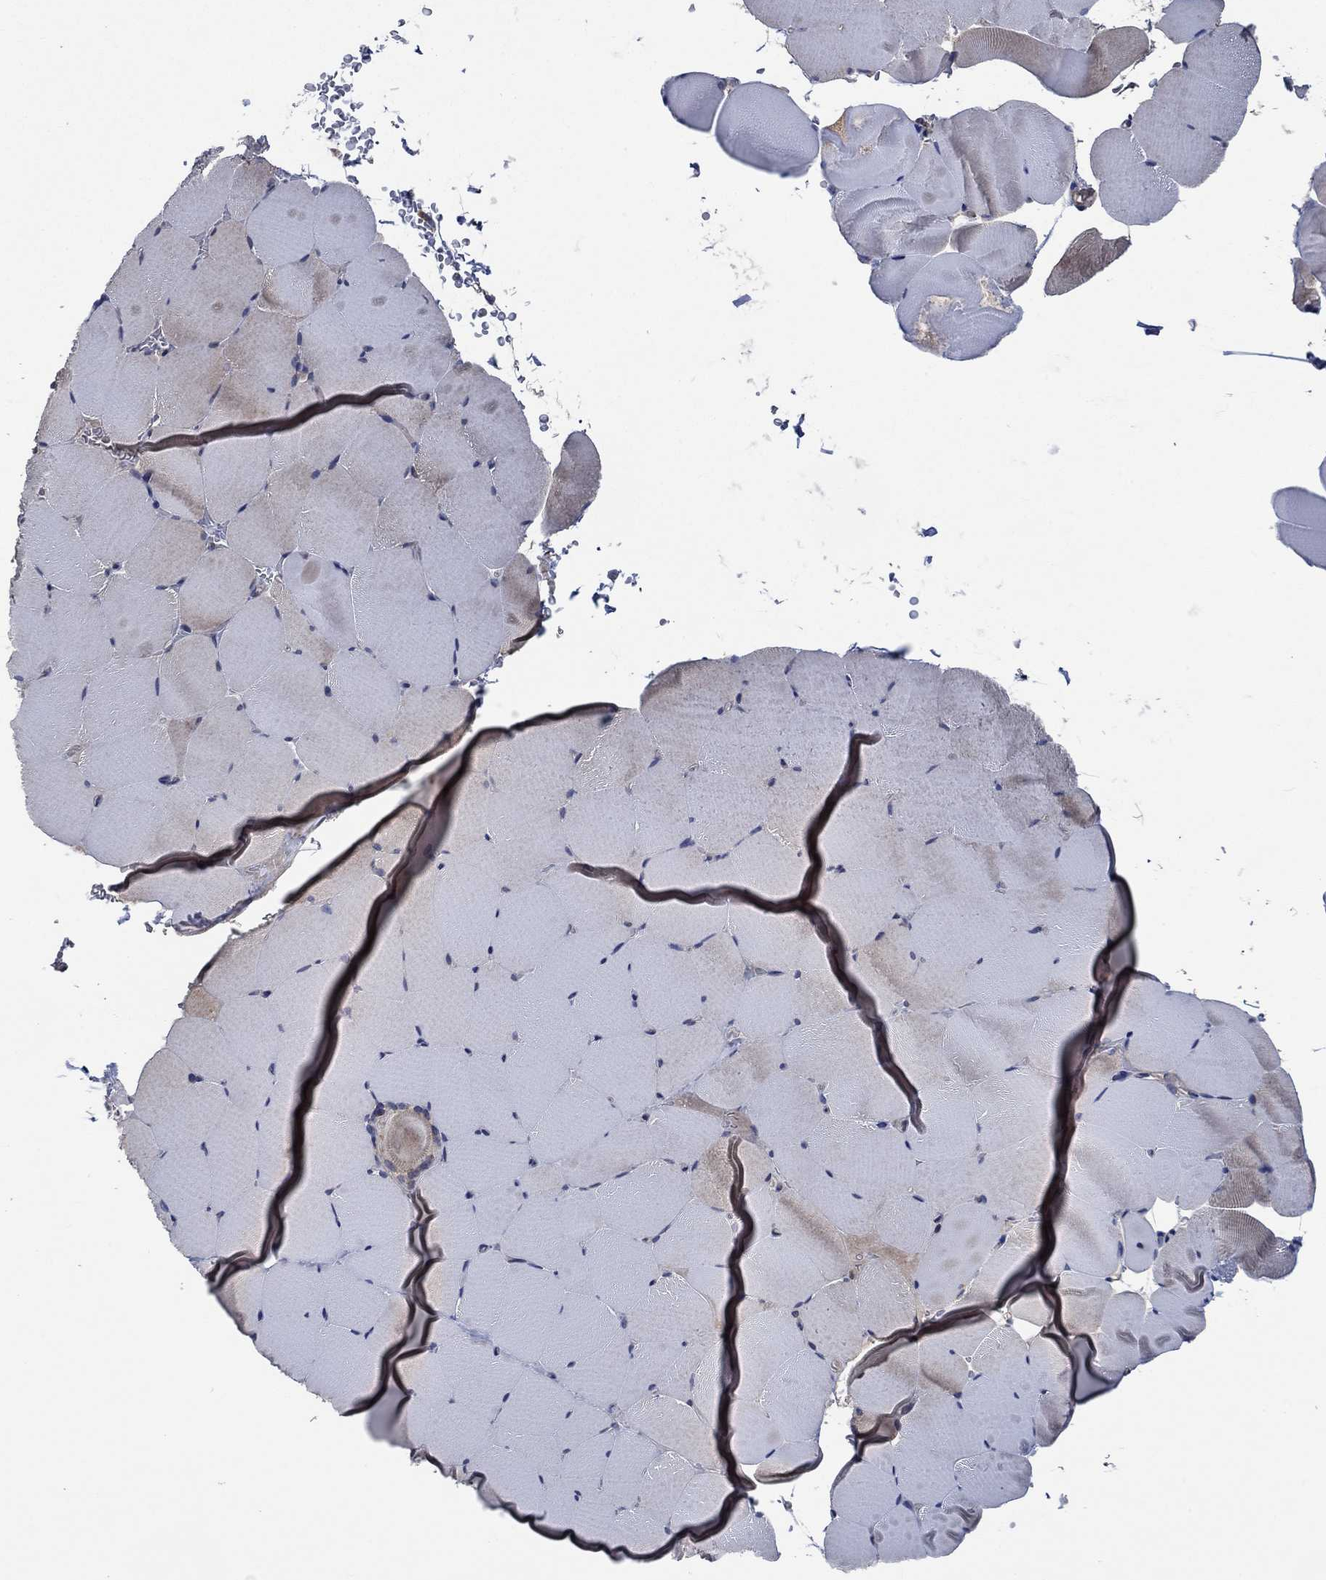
{"staining": {"intensity": "negative", "quantity": "none", "location": "none"}, "tissue": "skeletal muscle", "cell_type": "Myocytes", "image_type": "normal", "snomed": [{"axis": "morphology", "description": "Normal tissue, NOS"}, {"axis": "topography", "description": "Skeletal muscle"}], "caption": "The photomicrograph displays no significant staining in myocytes of skeletal muscle. The staining was performed using DAB to visualize the protein expression in brown, while the nuclei were stained in blue with hematoxylin (Magnification: 20x).", "gene": "STXBP6", "patient": {"sex": "female", "age": 37}}